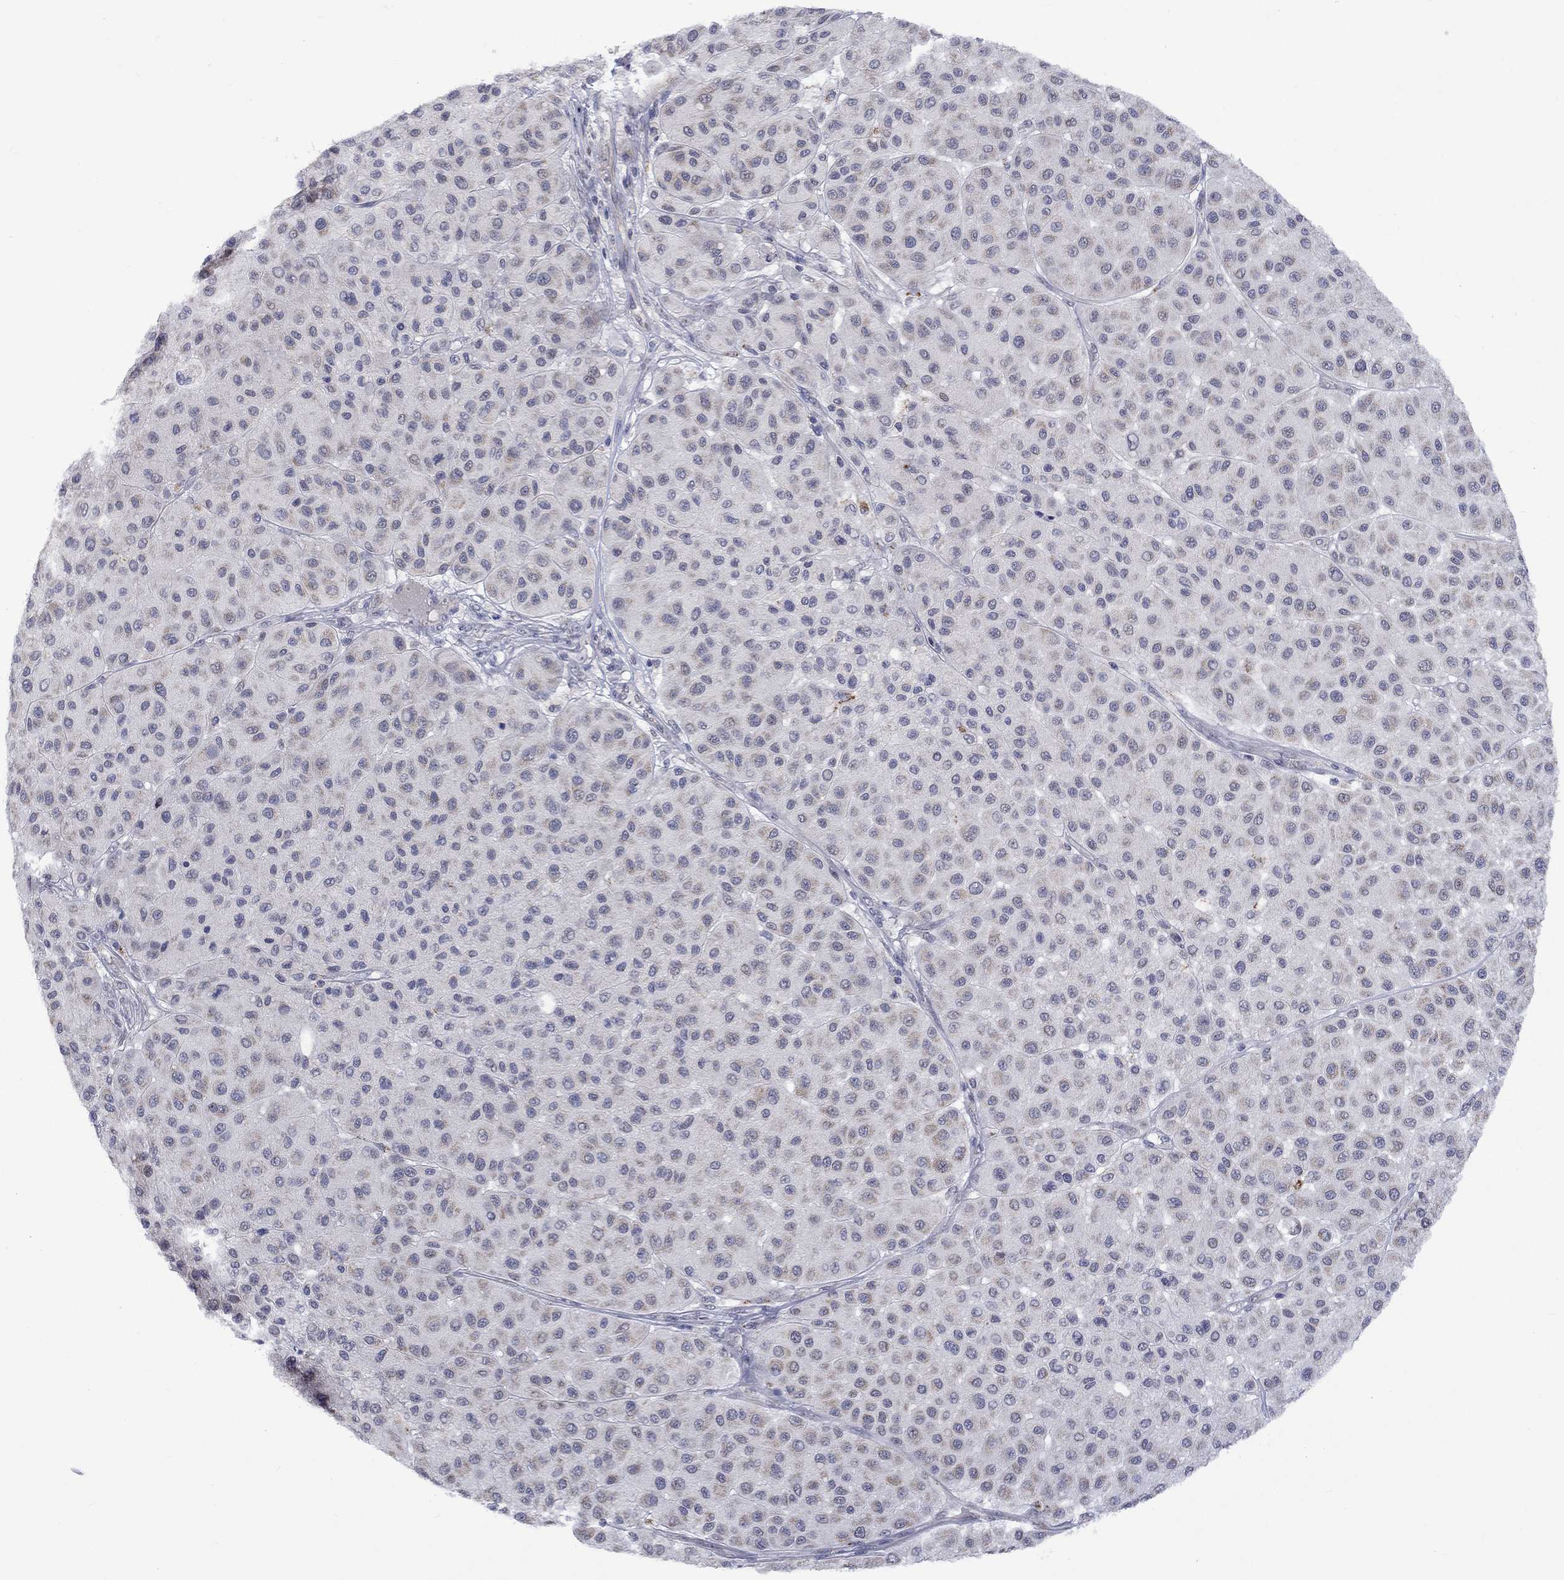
{"staining": {"intensity": "moderate", "quantity": "<25%", "location": "cytoplasmic/membranous"}, "tissue": "melanoma", "cell_type": "Tumor cells", "image_type": "cancer", "snomed": [{"axis": "morphology", "description": "Malignant melanoma, Metastatic site"}, {"axis": "topography", "description": "Smooth muscle"}], "caption": "A high-resolution photomicrograph shows immunohistochemistry (IHC) staining of malignant melanoma (metastatic site), which exhibits moderate cytoplasmic/membranous positivity in about <25% of tumor cells.", "gene": "KCNJ16", "patient": {"sex": "male", "age": 41}}